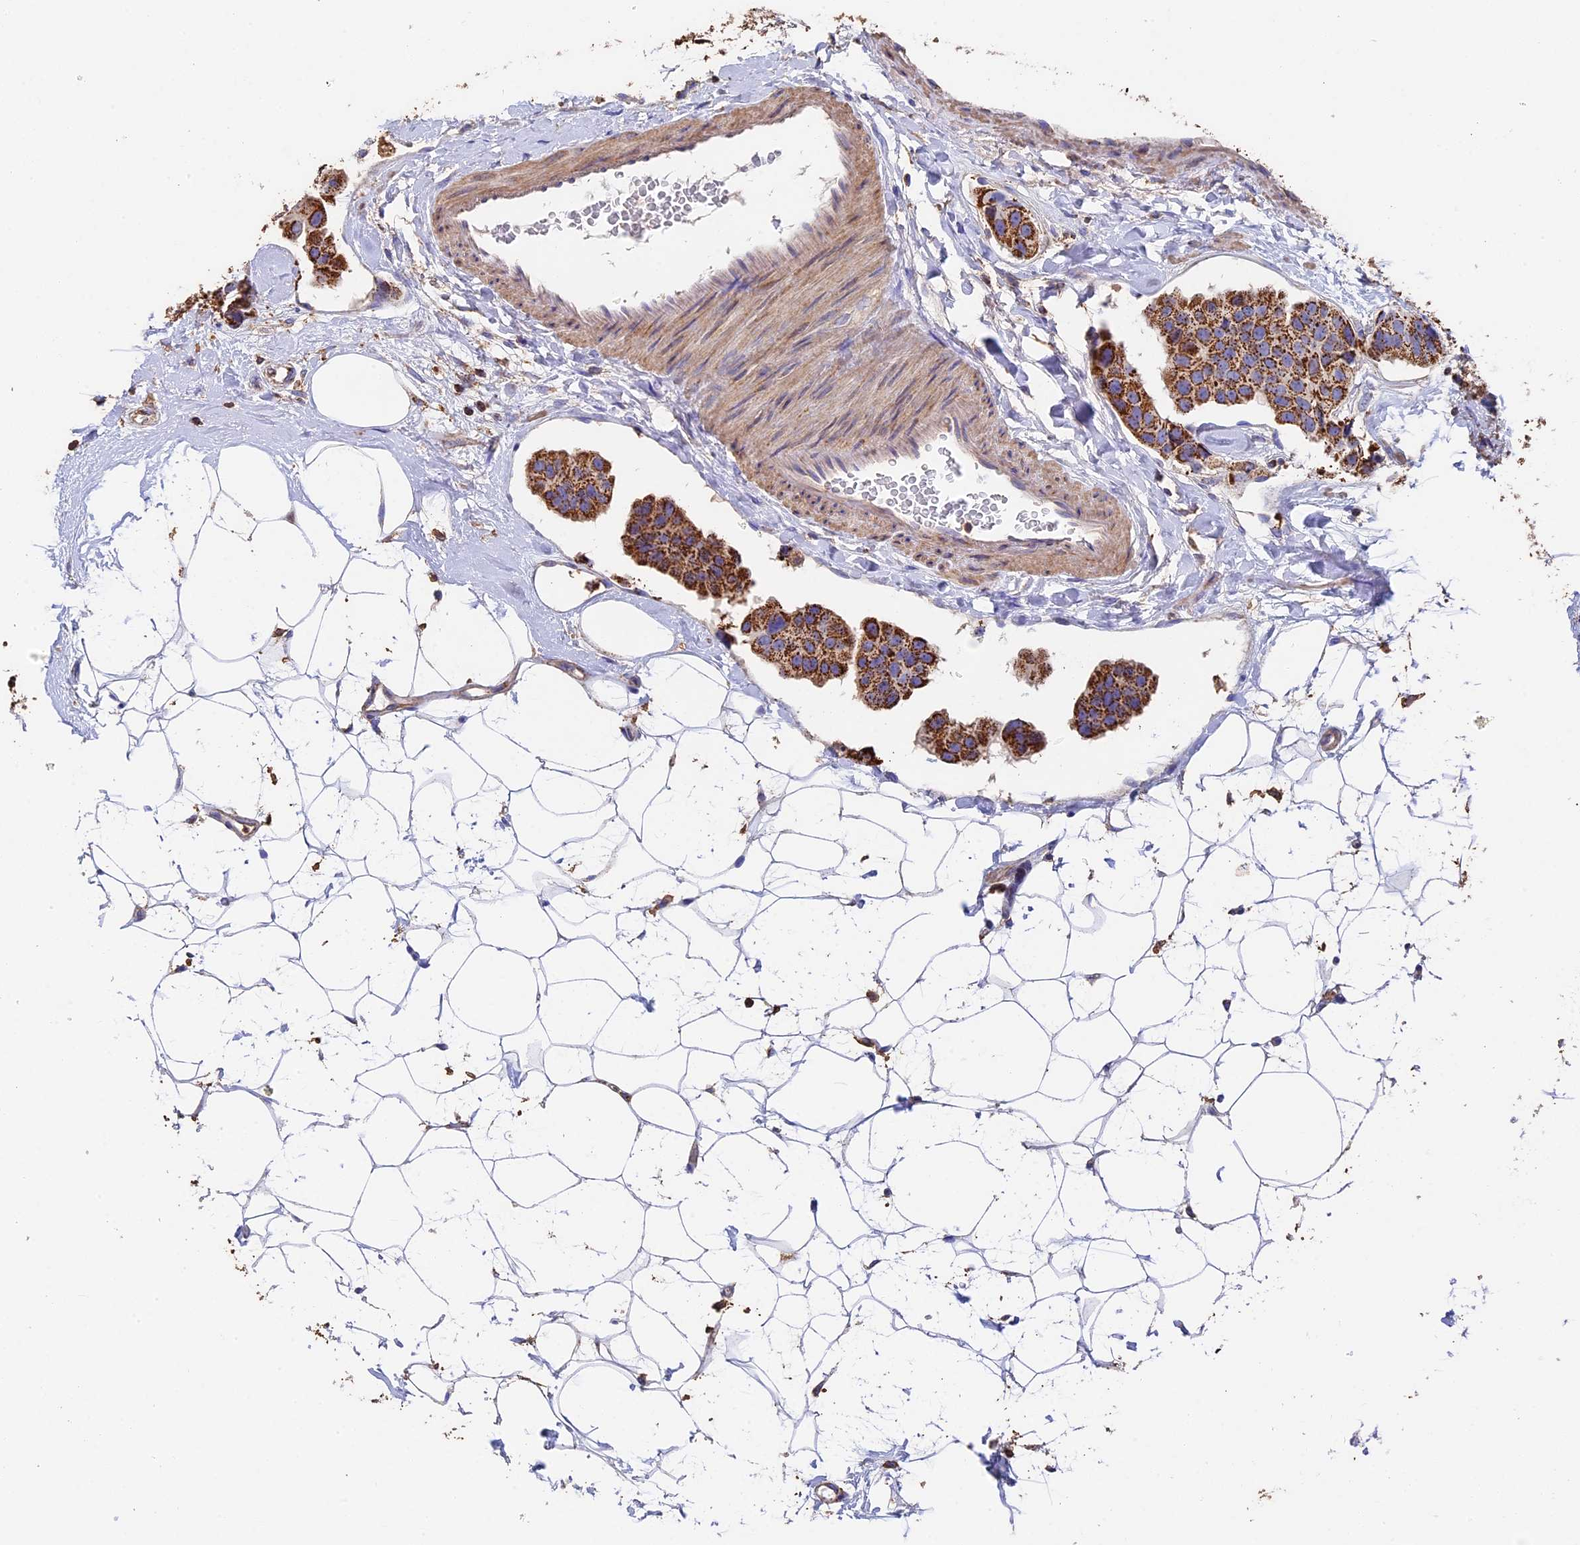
{"staining": {"intensity": "strong", "quantity": ">75%", "location": "cytoplasmic/membranous"}, "tissue": "breast cancer", "cell_type": "Tumor cells", "image_type": "cancer", "snomed": [{"axis": "morphology", "description": "Normal tissue, NOS"}, {"axis": "morphology", "description": "Duct carcinoma"}, {"axis": "topography", "description": "Breast"}], "caption": "IHC micrograph of breast cancer stained for a protein (brown), which exhibits high levels of strong cytoplasmic/membranous positivity in about >75% of tumor cells.", "gene": "ADAT1", "patient": {"sex": "female", "age": 39}}